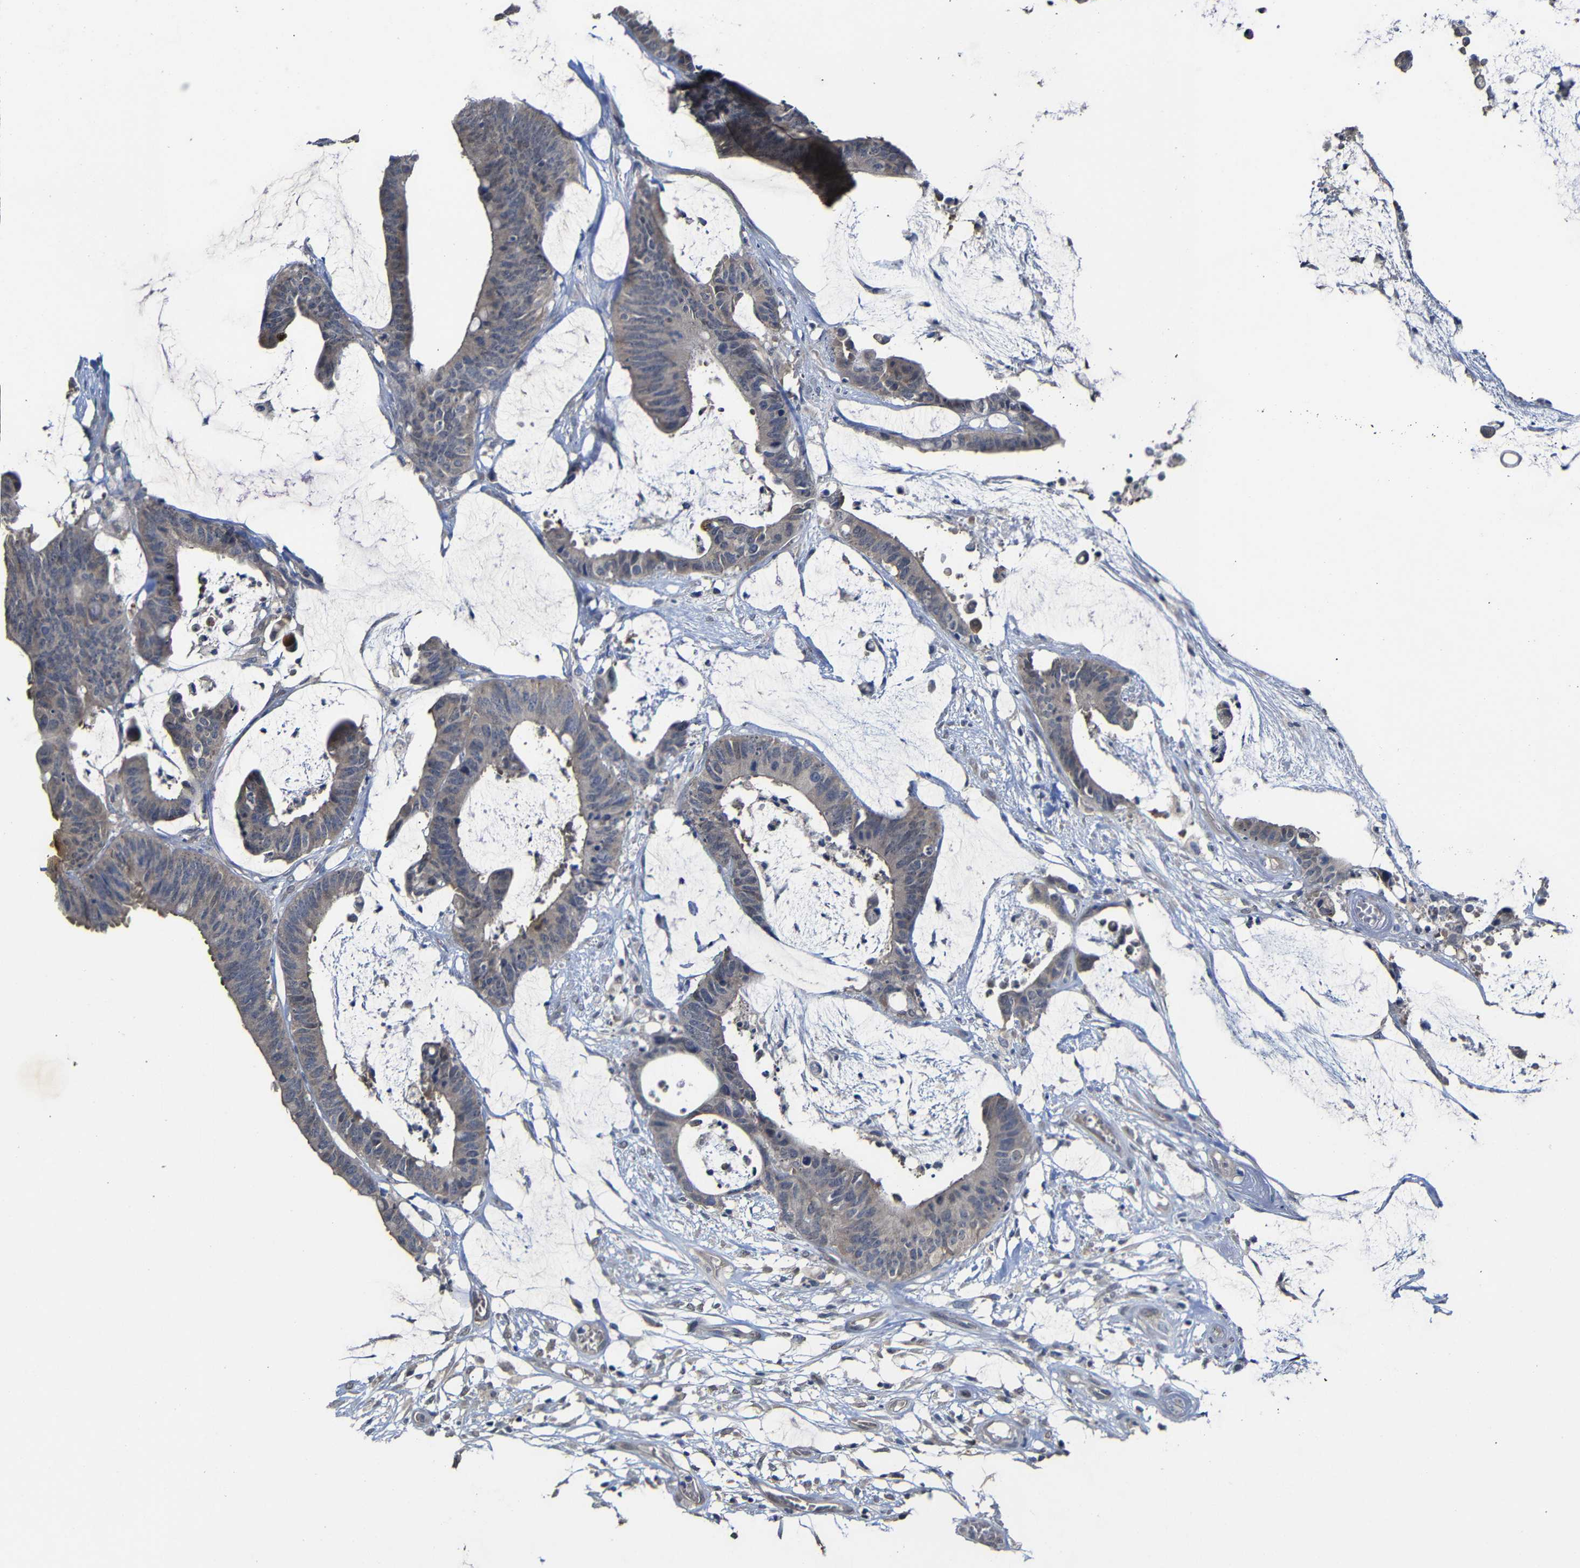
{"staining": {"intensity": "weak", "quantity": ">75%", "location": "cytoplasmic/membranous"}, "tissue": "colorectal cancer", "cell_type": "Tumor cells", "image_type": "cancer", "snomed": [{"axis": "morphology", "description": "Adenocarcinoma, NOS"}, {"axis": "topography", "description": "Rectum"}], "caption": "Adenocarcinoma (colorectal) stained with DAB IHC shows low levels of weak cytoplasmic/membranous positivity in about >75% of tumor cells.", "gene": "ATG12", "patient": {"sex": "female", "age": 66}}